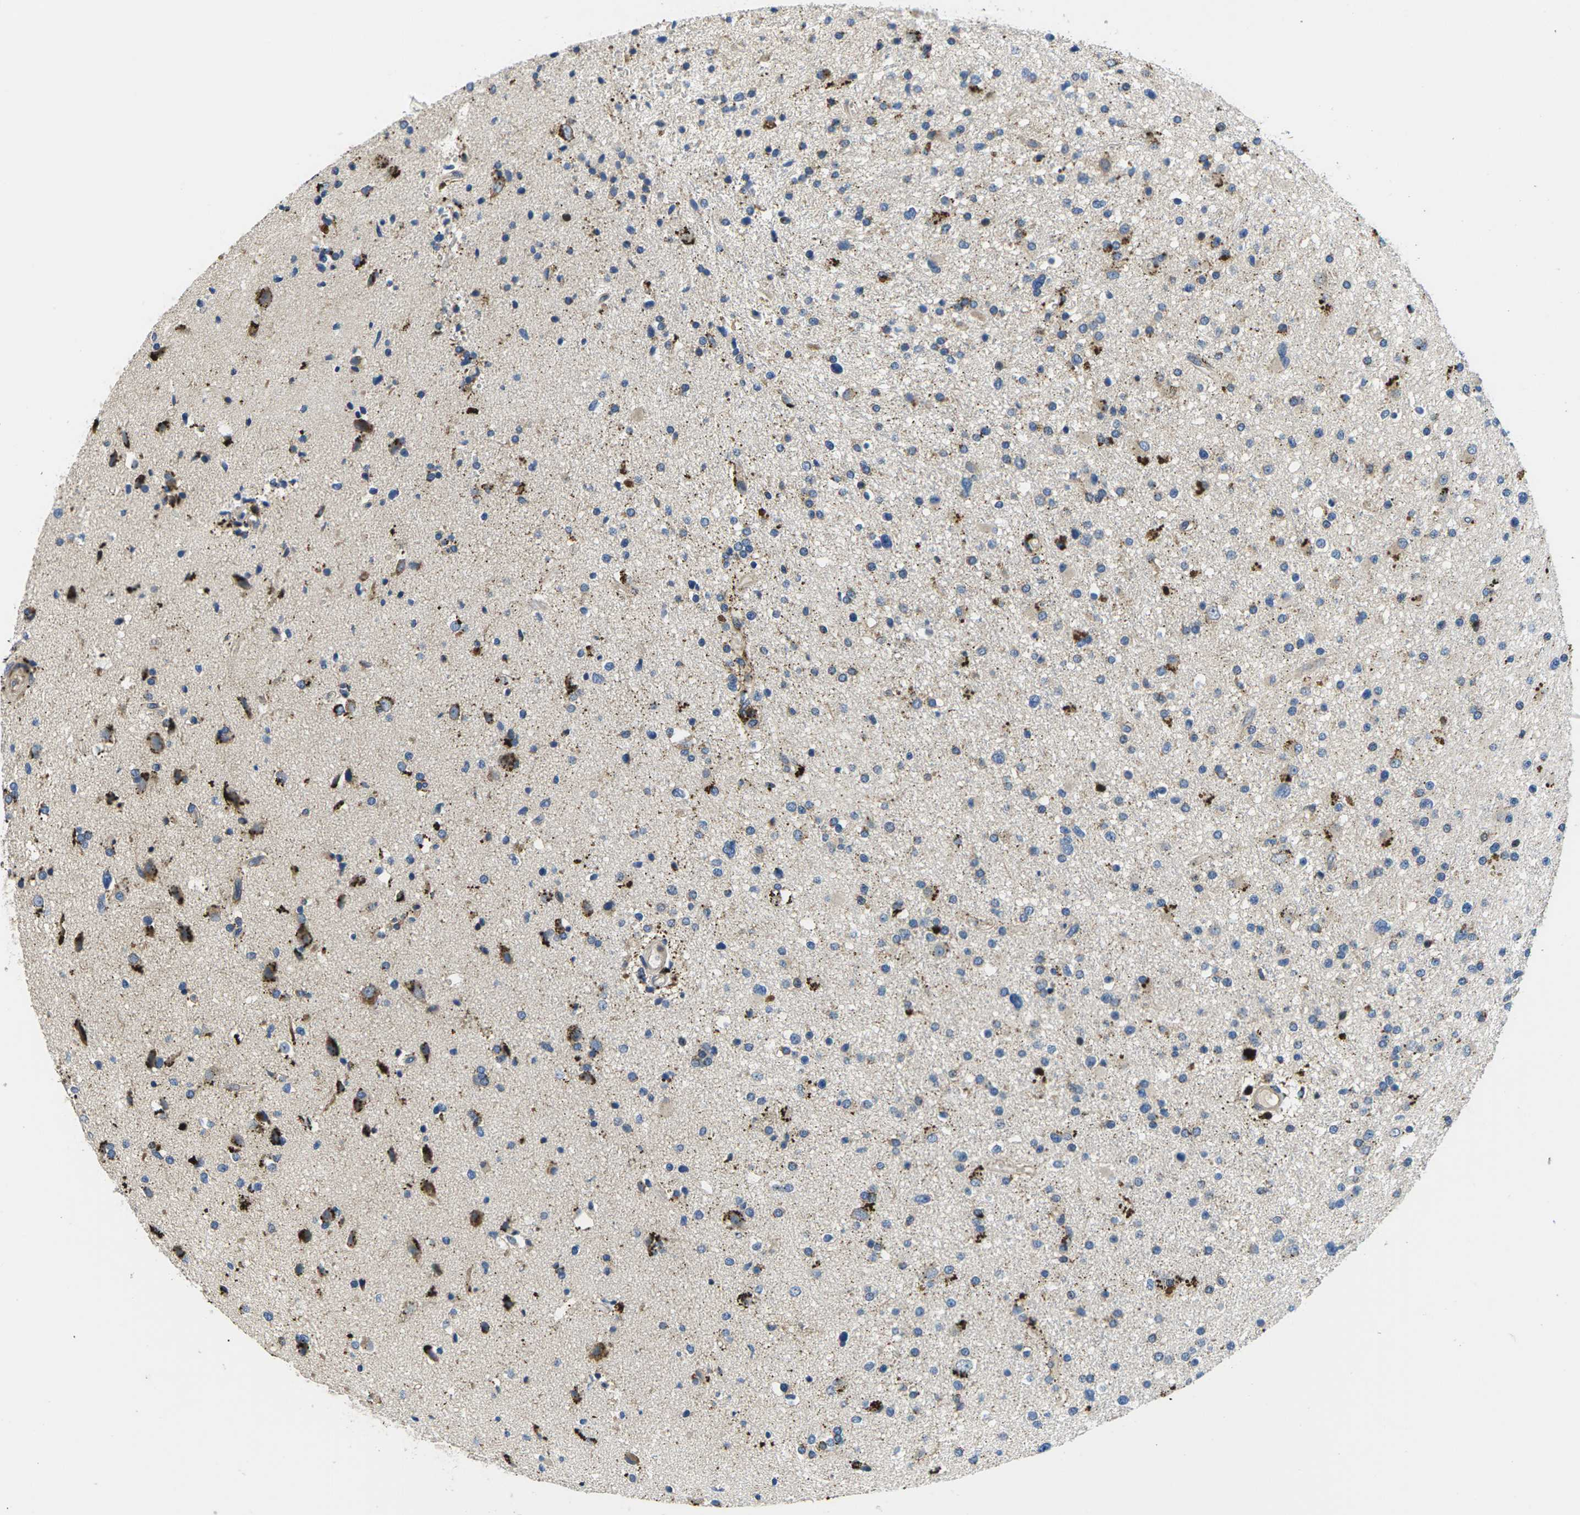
{"staining": {"intensity": "negative", "quantity": "none", "location": "none"}, "tissue": "glioma", "cell_type": "Tumor cells", "image_type": "cancer", "snomed": [{"axis": "morphology", "description": "Glioma, malignant, High grade"}, {"axis": "topography", "description": "Brain"}], "caption": "Tumor cells are negative for brown protein staining in malignant glioma (high-grade).", "gene": "PLCE1", "patient": {"sex": "male", "age": 33}}